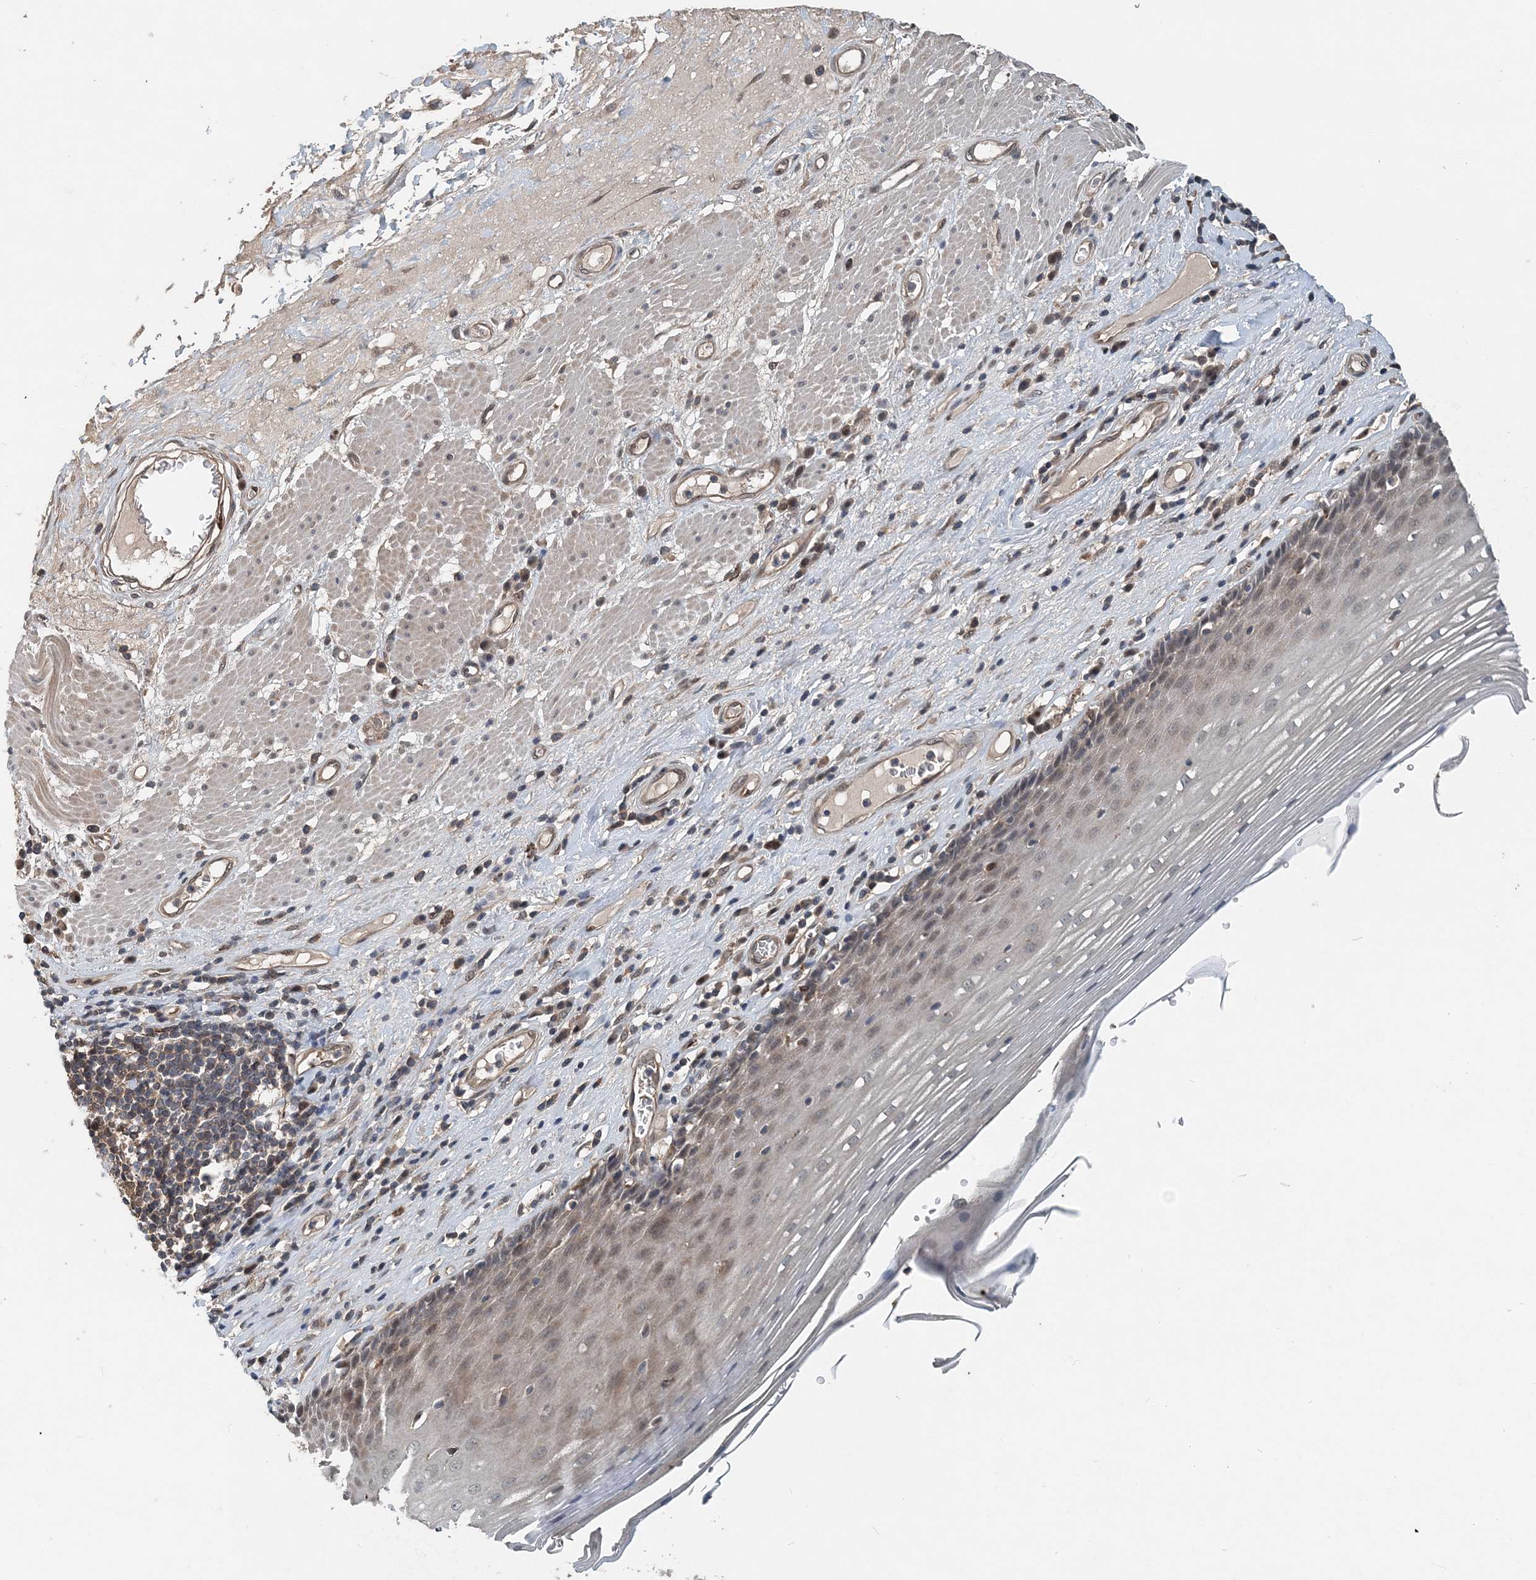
{"staining": {"intensity": "moderate", "quantity": "25%-75%", "location": "cytoplasmic/membranous"}, "tissue": "esophagus", "cell_type": "Squamous epithelial cells", "image_type": "normal", "snomed": [{"axis": "morphology", "description": "Normal tissue, NOS"}, {"axis": "topography", "description": "Esophagus"}], "caption": "Squamous epithelial cells display medium levels of moderate cytoplasmic/membranous expression in about 25%-75% of cells in benign esophagus. Immunohistochemistry (ihc) stains the protein of interest in brown and the nuclei are stained blue.", "gene": "SMPD3", "patient": {"sex": "male", "age": 62}}